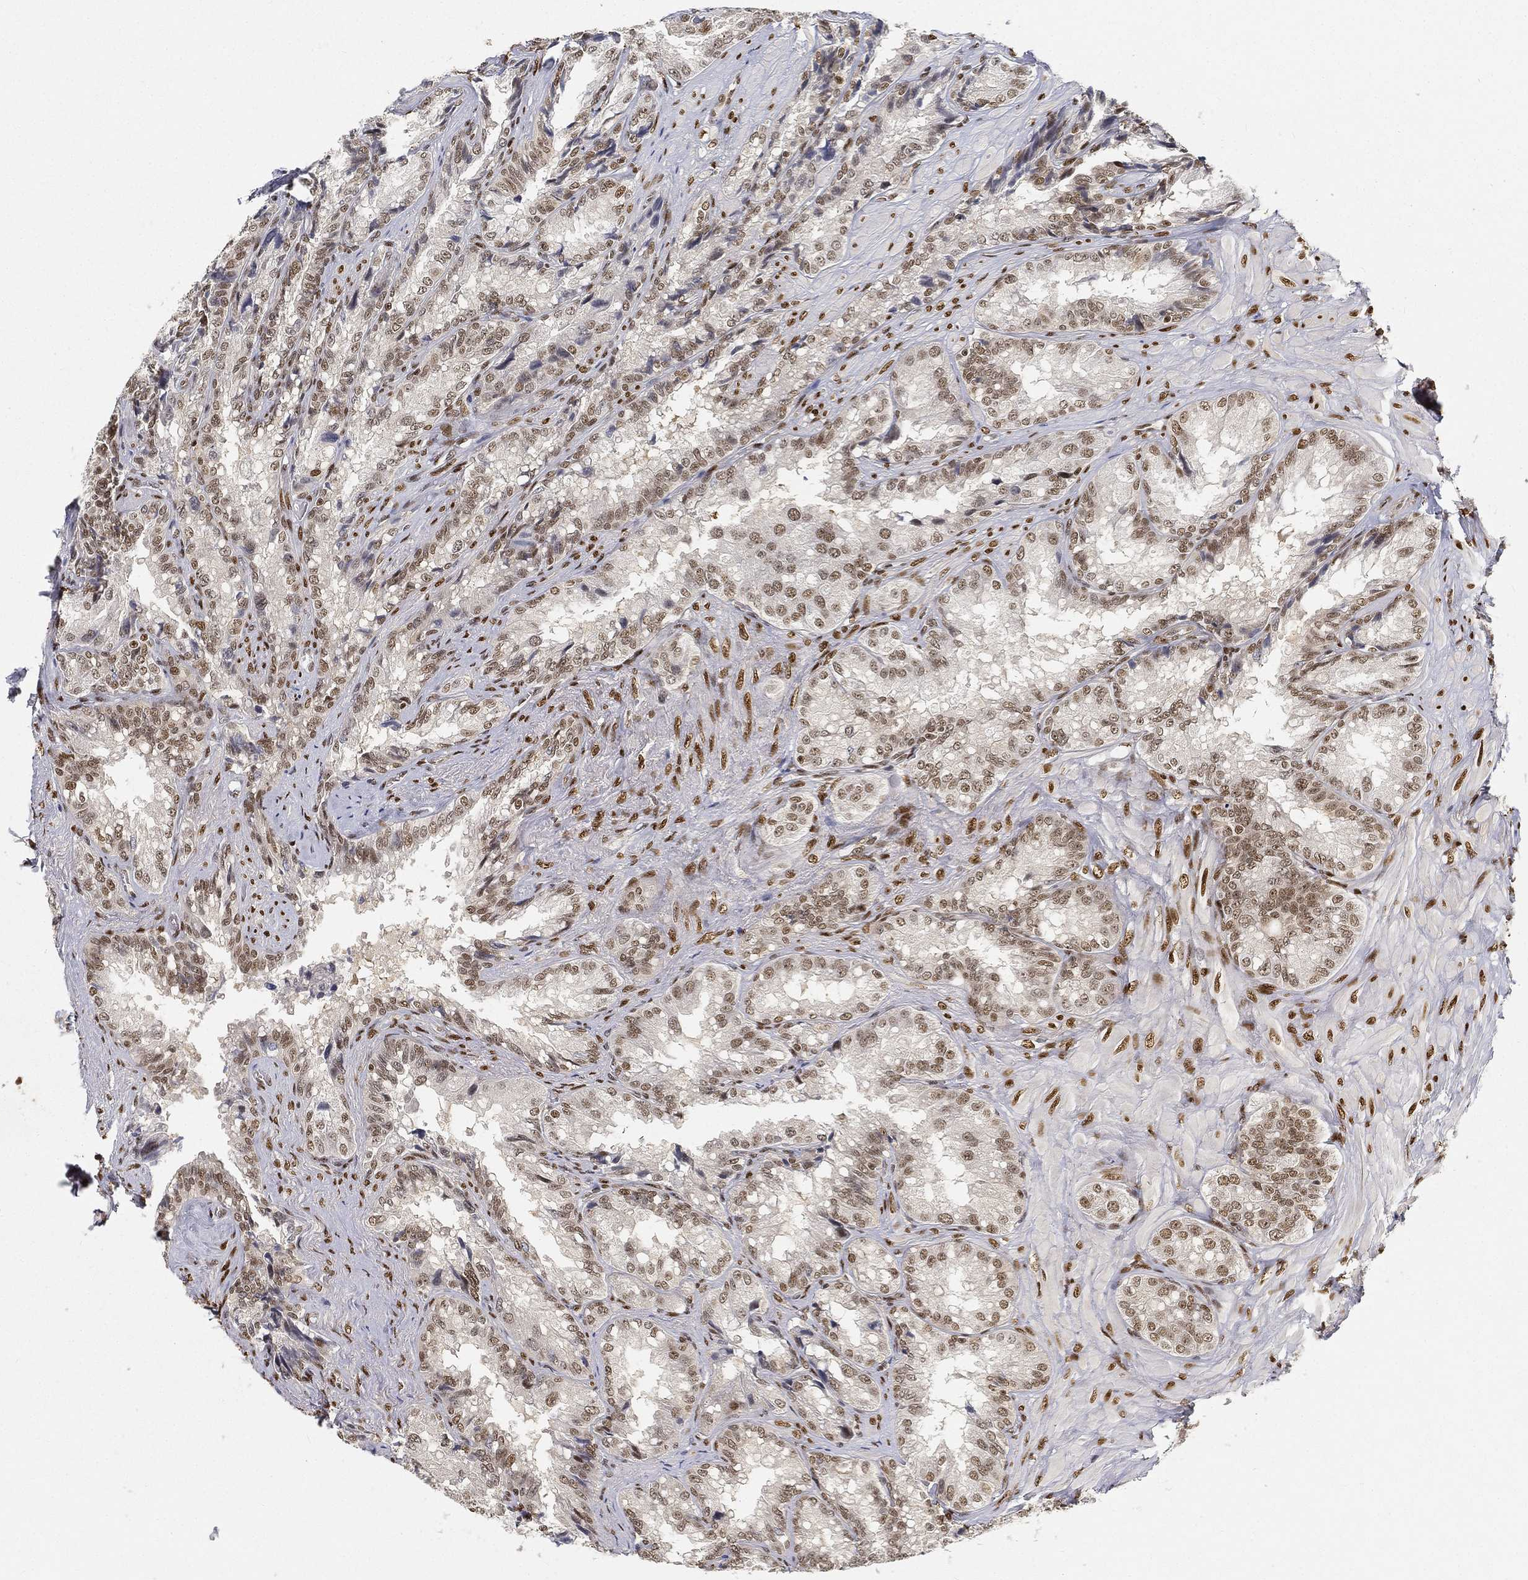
{"staining": {"intensity": "weak", "quantity": "25%-75%", "location": "nuclear"}, "tissue": "seminal vesicle", "cell_type": "Glandular cells", "image_type": "normal", "snomed": [{"axis": "morphology", "description": "Normal tissue, NOS"}, {"axis": "topography", "description": "Seminal veicle"}], "caption": "Immunohistochemical staining of unremarkable human seminal vesicle displays 25%-75% levels of weak nuclear protein staining in about 25%-75% of glandular cells. (DAB (3,3'-diaminobenzidine) = brown stain, brightfield microscopy at high magnification).", "gene": "CRTC3", "patient": {"sex": "male", "age": 68}}